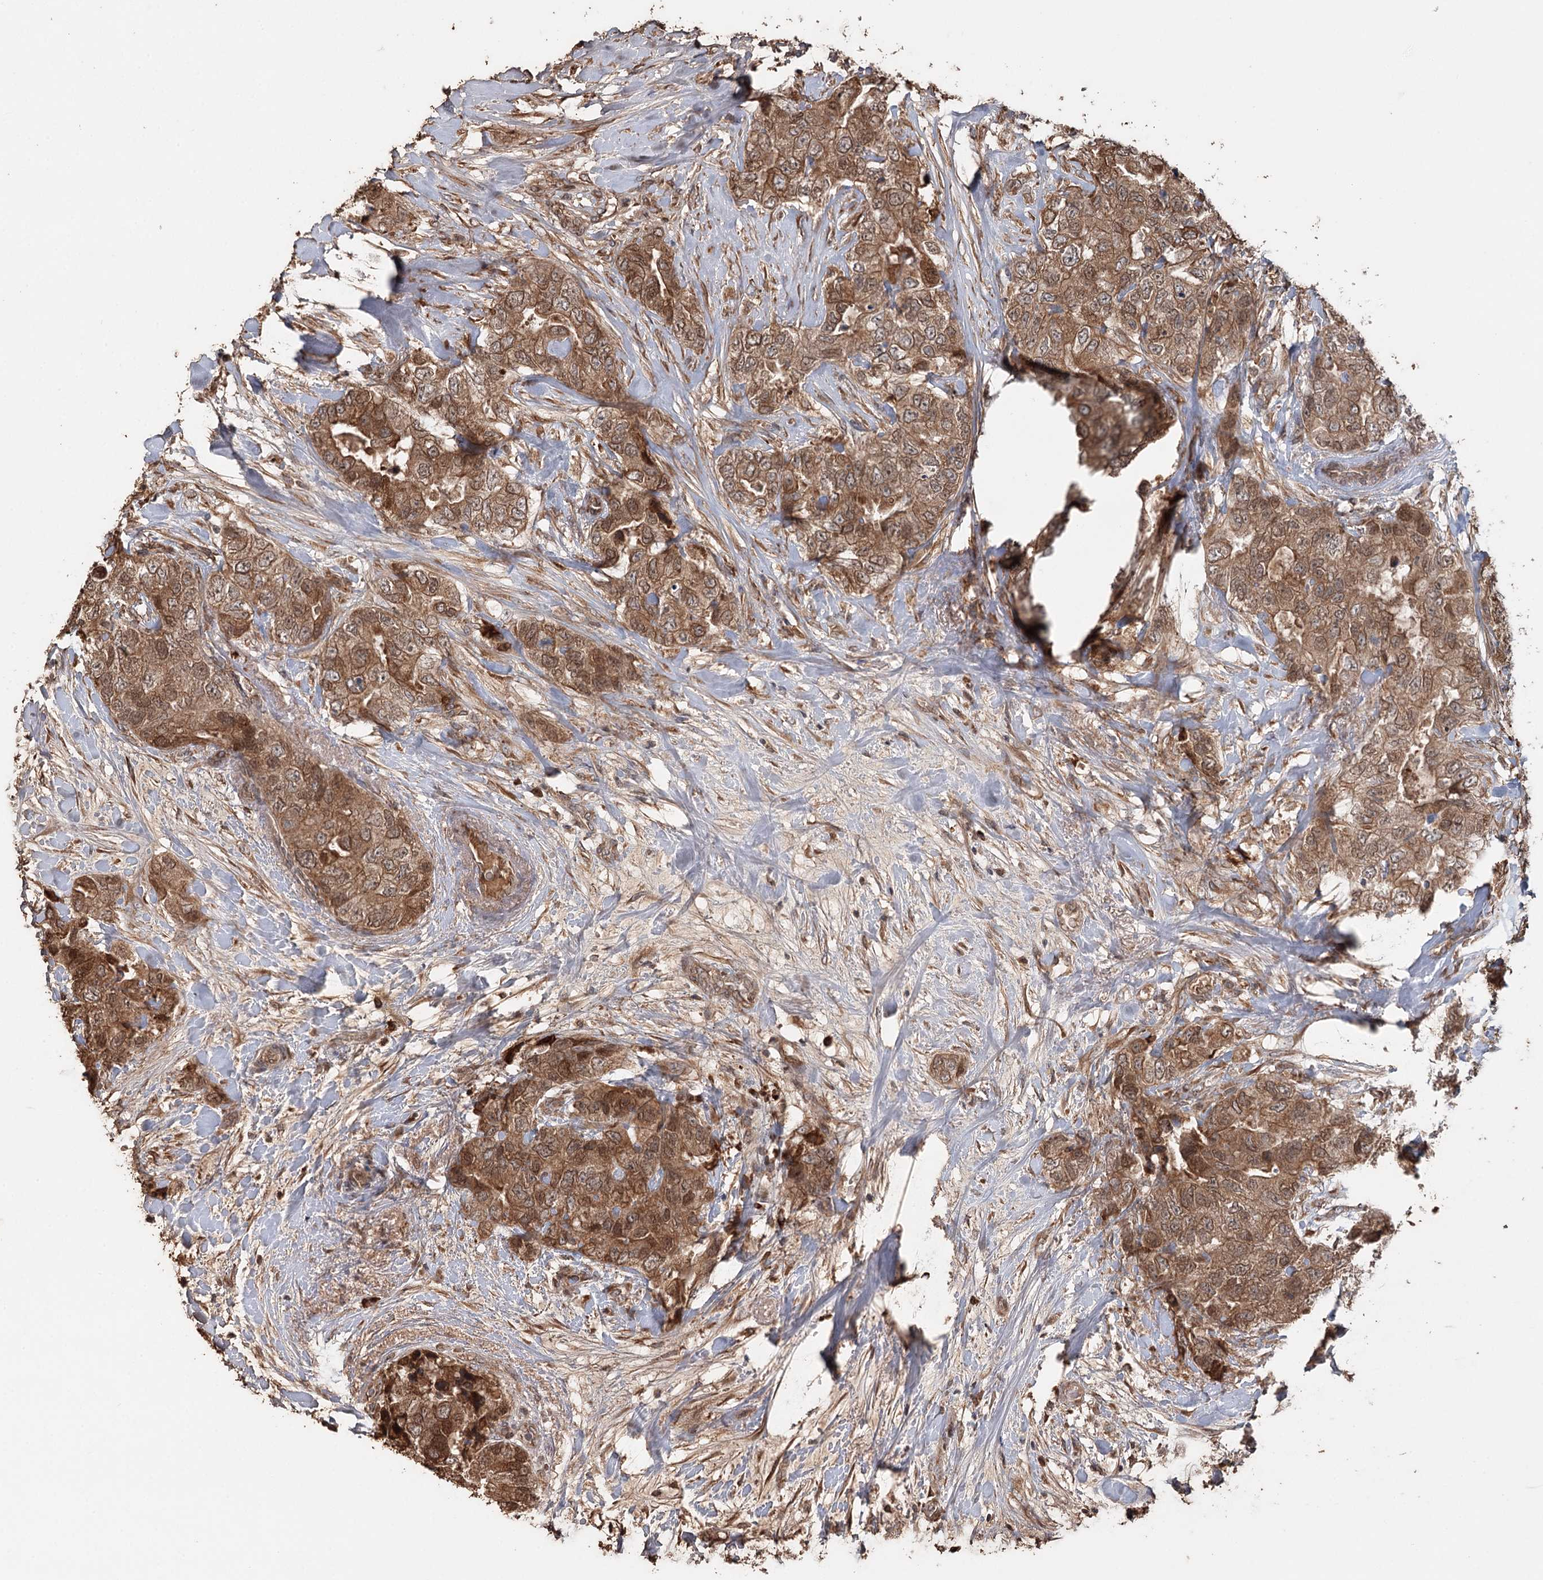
{"staining": {"intensity": "moderate", "quantity": ">75%", "location": "cytoplasmic/membranous,nuclear"}, "tissue": "breast cancer", "cell_type": "Tumor cells", "image_type": "cancer", "snomed": [{"axis": "morphology", "description": "Duct carcinoma"}, {"axis": "topography", "description": "Breast"}], "caption": "Breast cancer (intraductal carcinoma) stained with a brown dye exhibits moderate cytoplasmic/membranous and nuclear positive expression in about >75% of tumor cells.", "gene": "SYVN1", "patient": {"sex": "female", "age": 62}}